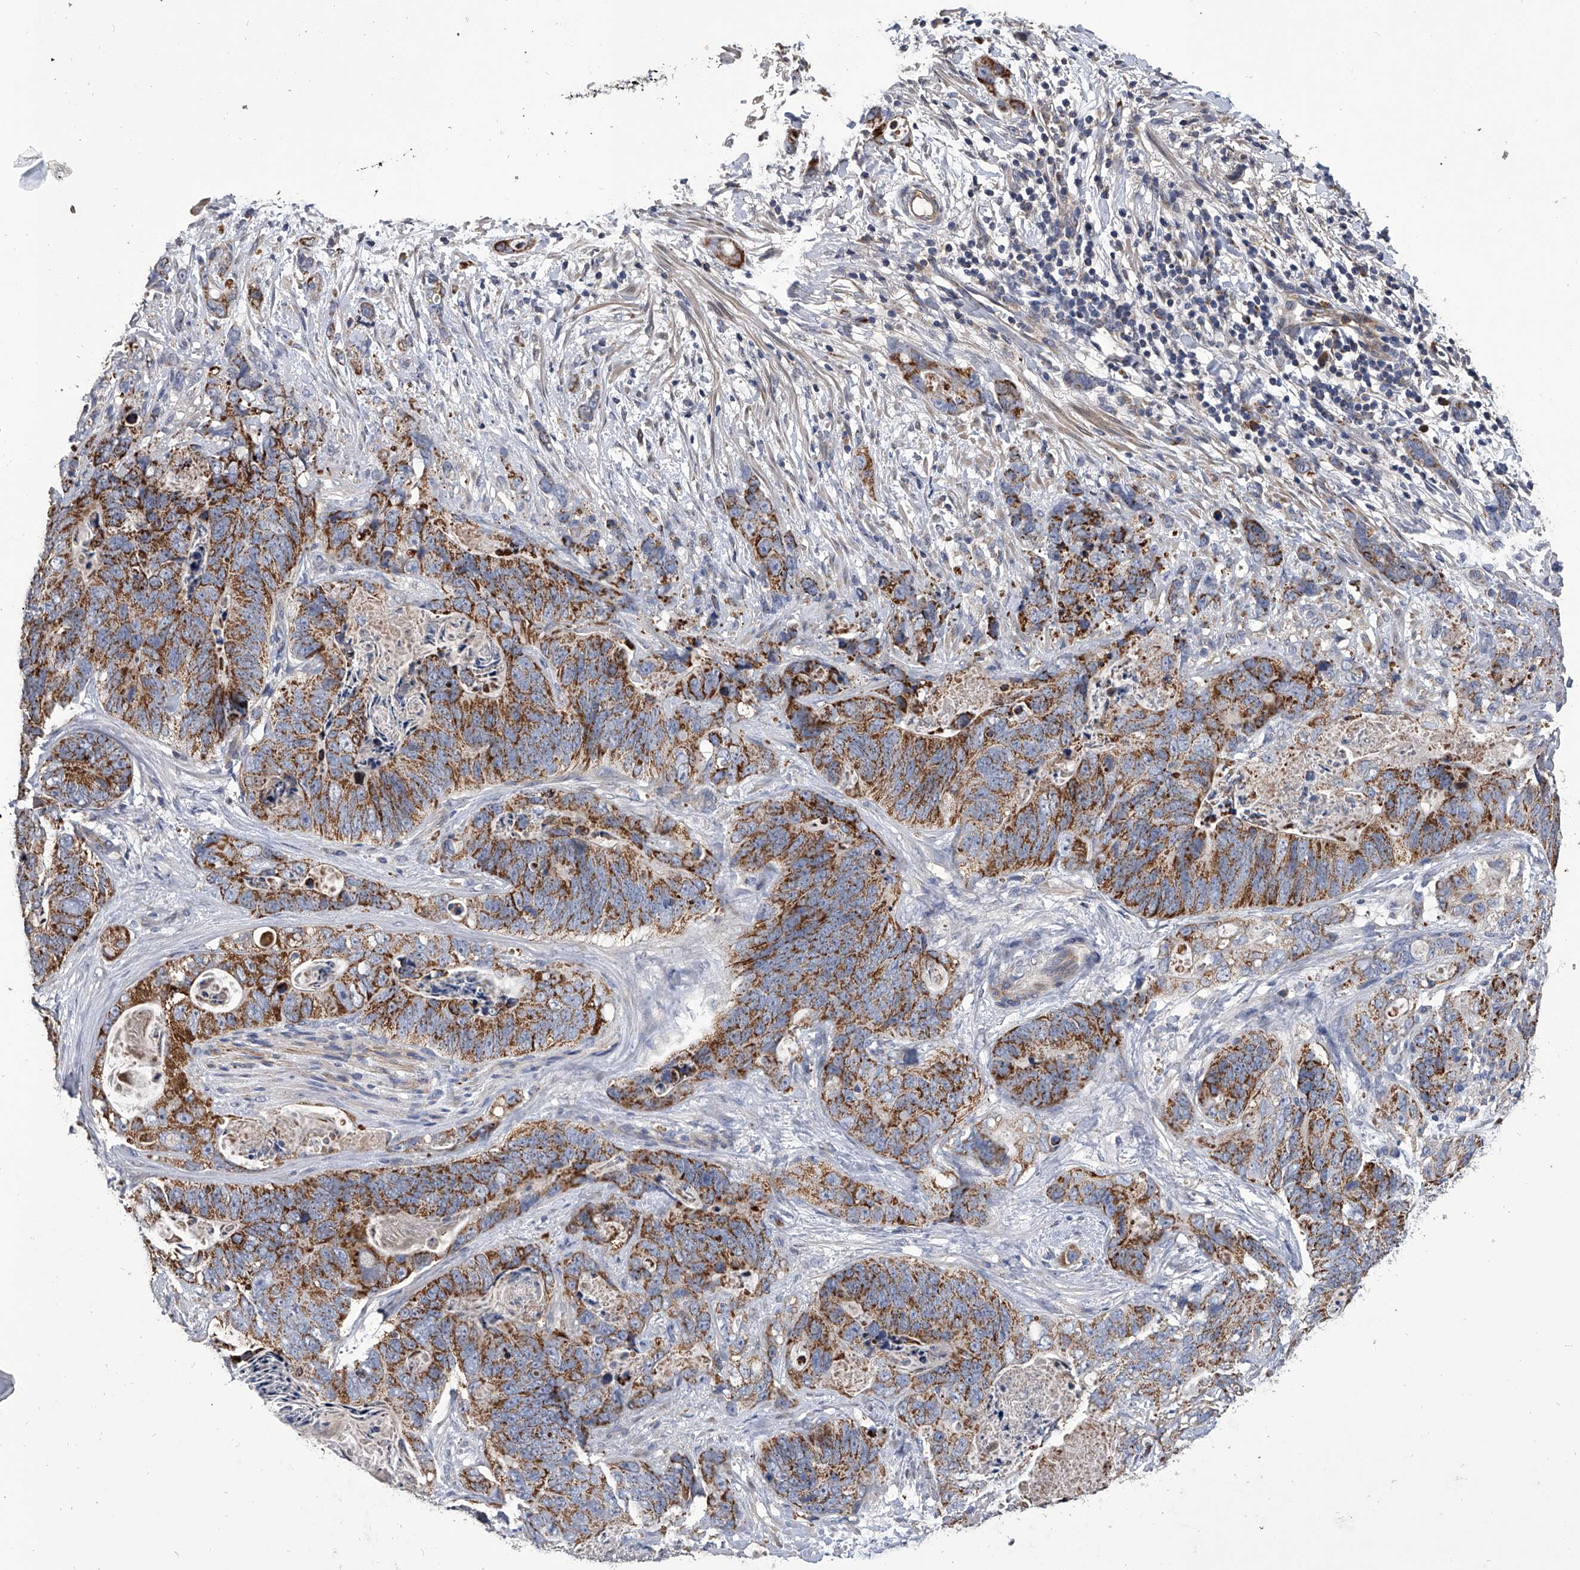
{"staining": {"intensity": "moderate", "quantity": ">75%", "location": "cytoplasmic/membranous"}, "tissue": "stomach cancer", "cell_type": "Tumor cells", "image_type": "cancer", "snomed": [{"axis": "morphology", "description": "Normal tissue, NOS"}, {"axis": "morphology", "description": "Adenocarcinoma, NOS"}, {"axis": "topography", "description": "Stomach"}], "caption": "Immunohistochemical staining of human stomach adenocarcinoma exhibits medium levels of moderate cytoplasmic/membranous protein expression in about >75% of tumor cells.", "gene": "NRP1", "patient": {"sex": "female", "age": 89}}